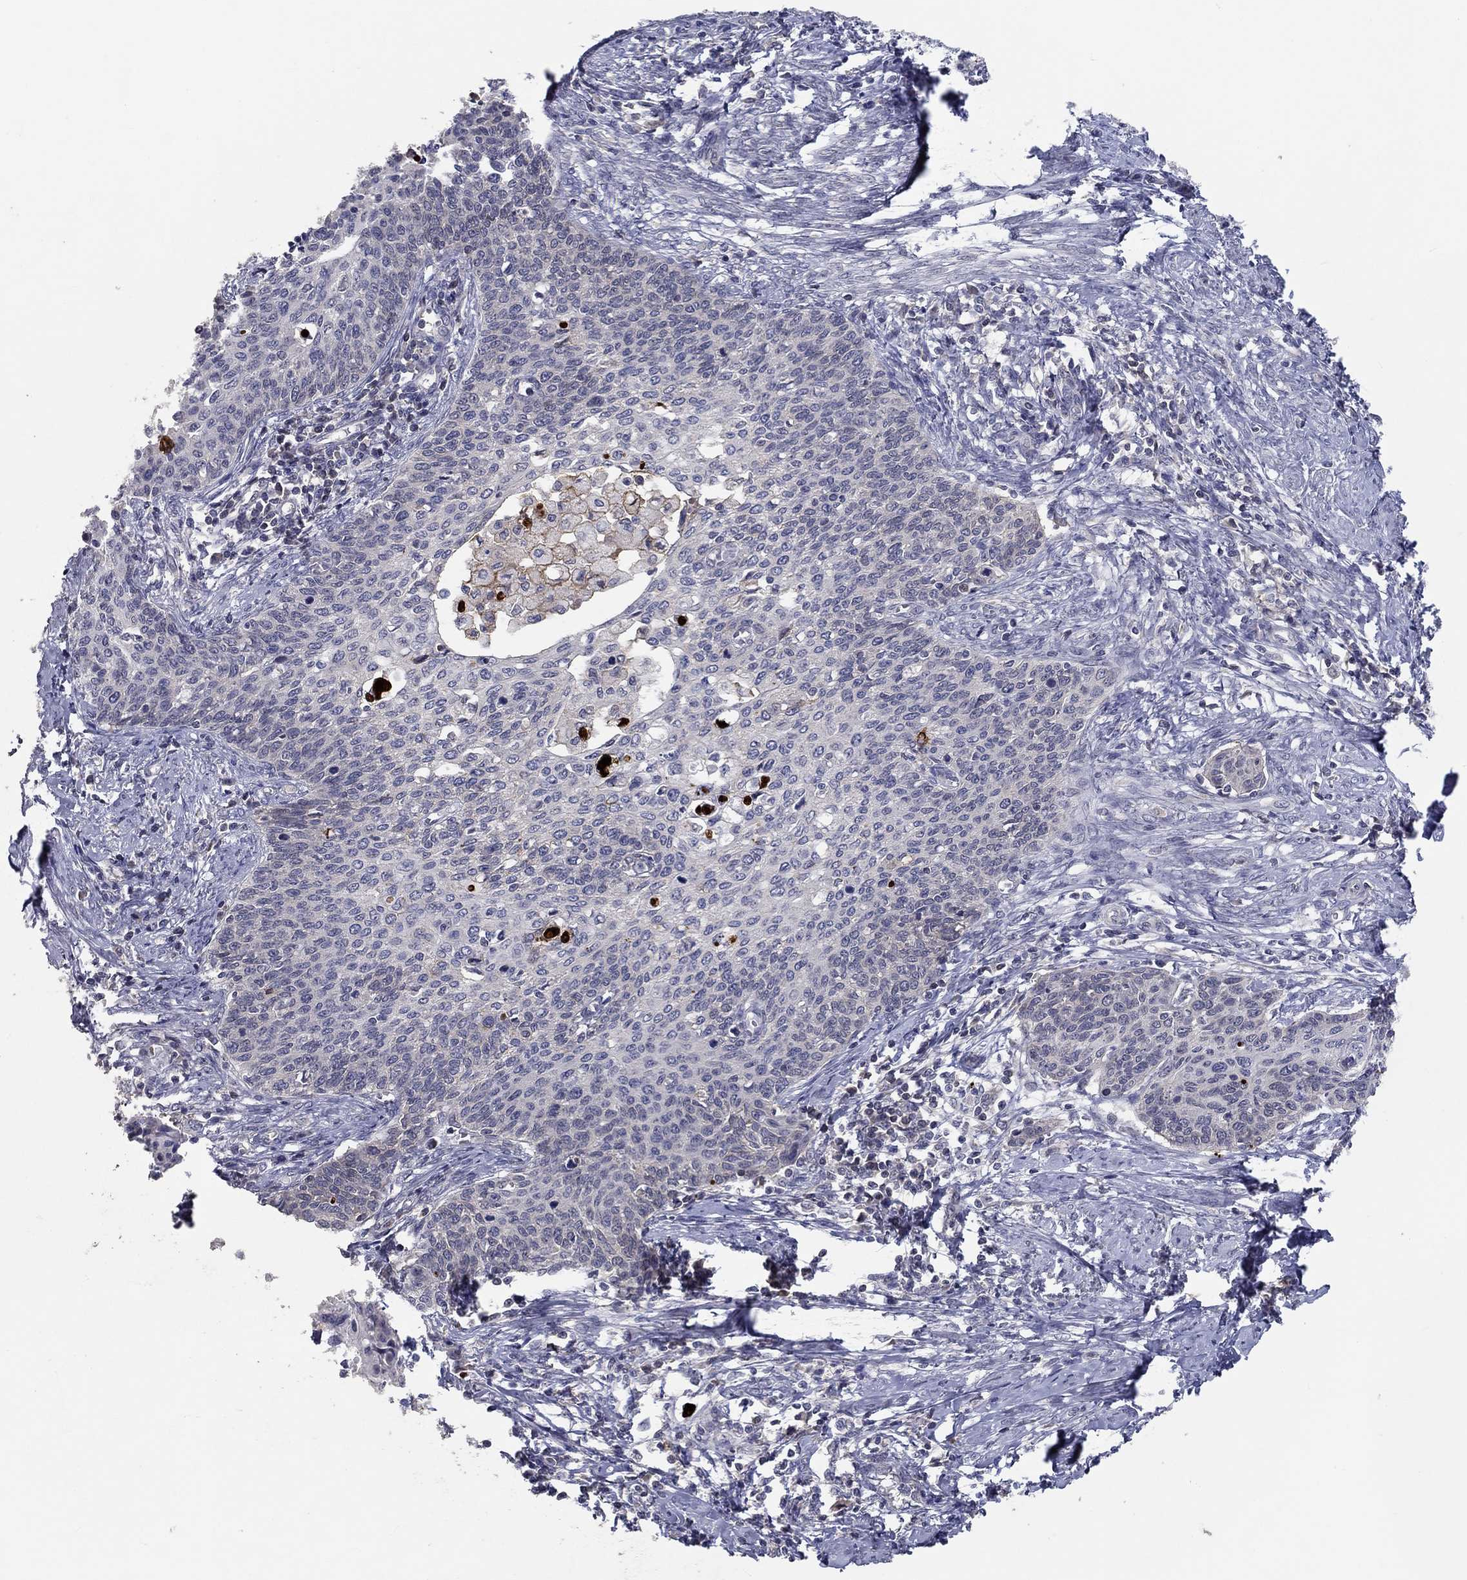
{"staining": {"intensity": "negative", "quantity": "none", "location": "none"}, "tissue": "cervical cancer", "cell_type": "Tumor cells", "image_type": "cancer", "snomed": [{"axis": "morphology", "description": "Normal tissue, NOS"}, {"axis": "morphology", "description": "Squamous cell carcinoma, NOS"}, {"axis": "topography", "description": "Cervix"}], "caption": "Immunohistochemistry of human squamous cell carcinoma (cervical) demonstrates no positivity in tumor cells.", "gene": "CETN3", "patient": {"sex": "female", "age": 39}}